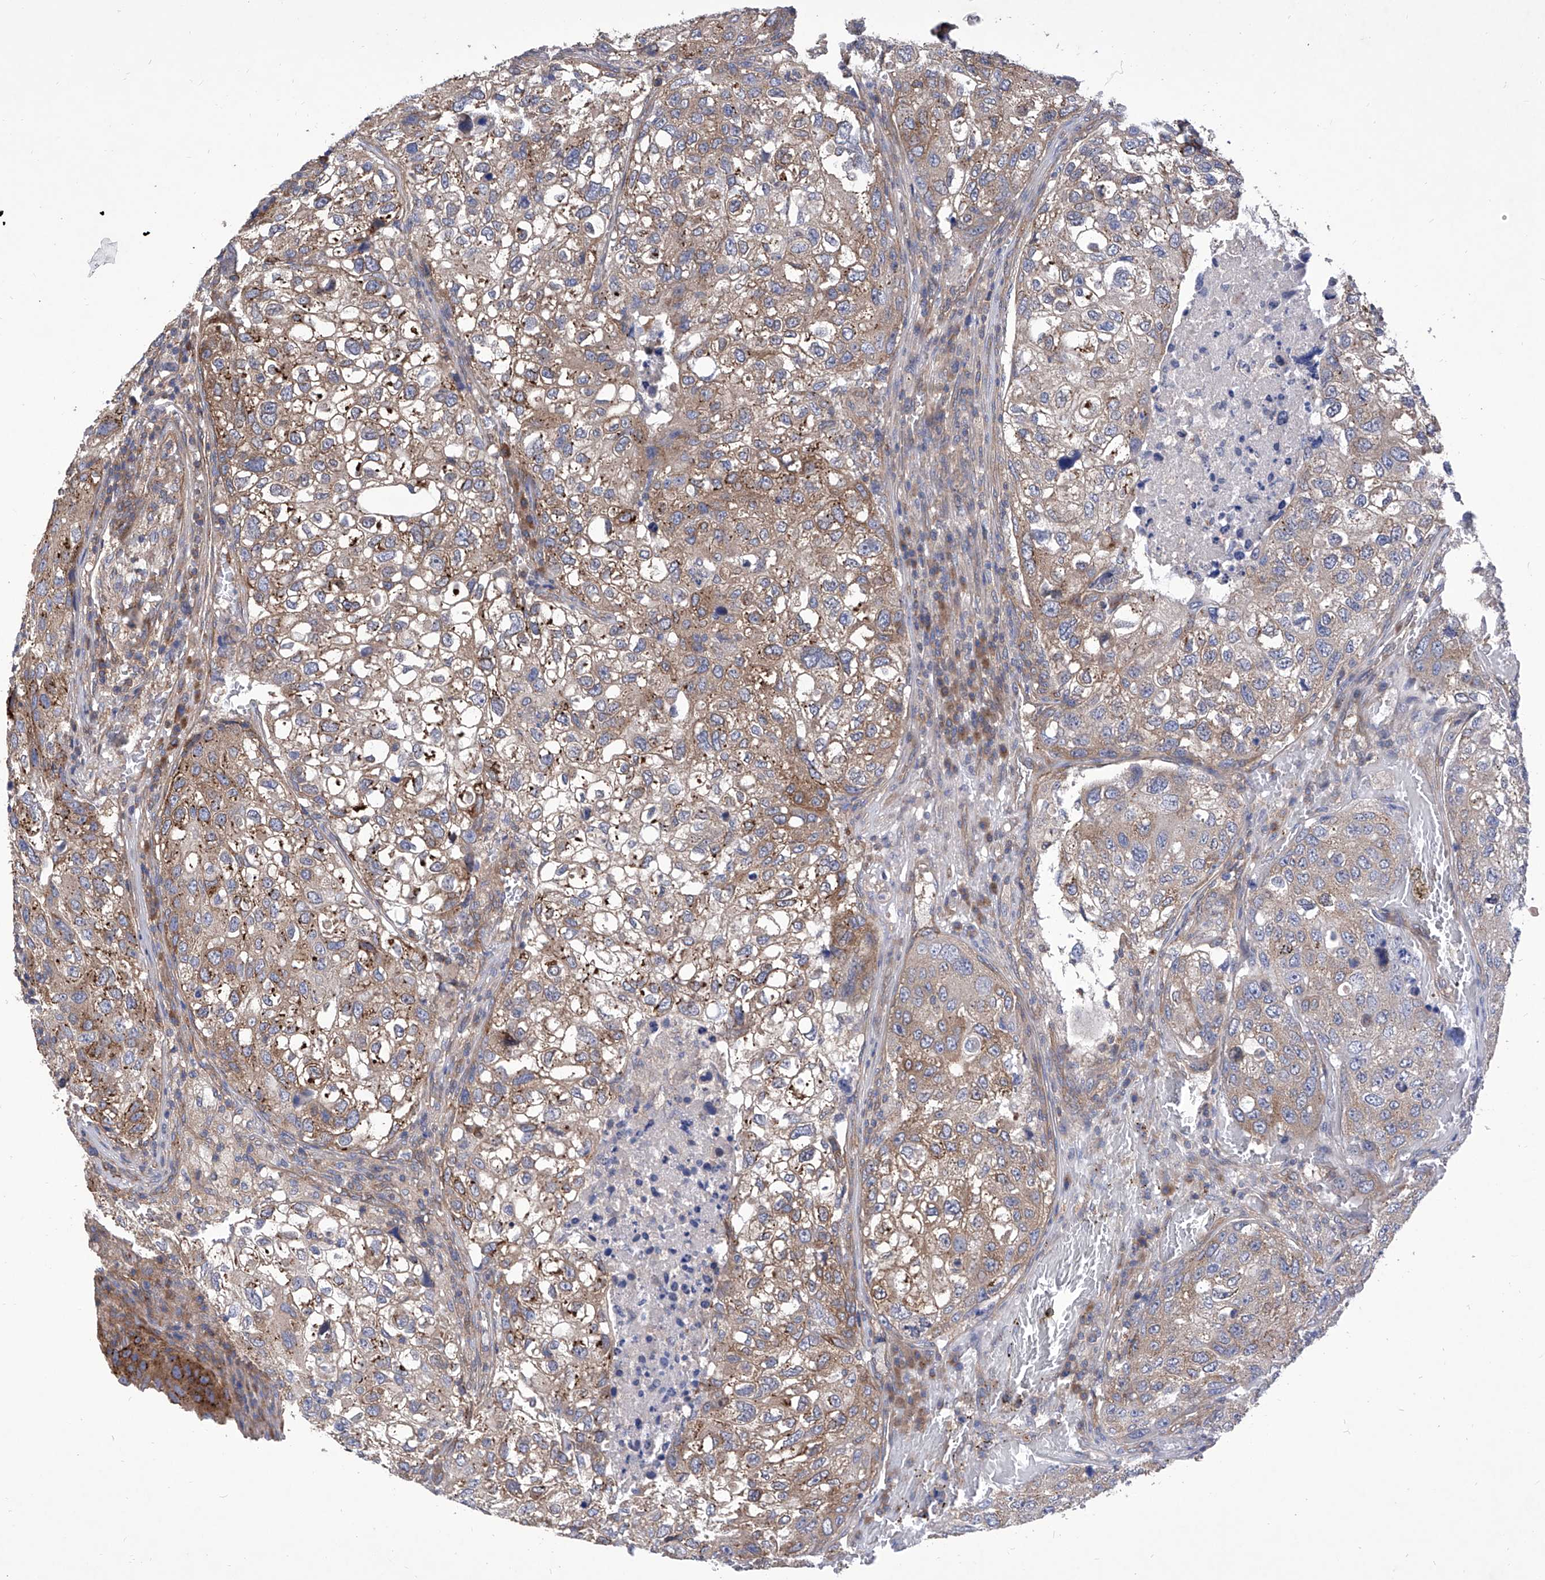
{"staining": {"intensity": "moderate", "quantity": "25%-75%", "location": "cytoplasmic/membranous"}, "tissue": "urothelial cancer", "cell_type": "Tumor cells", "image_type": "cancer", "snomed": [{"axis": "morphology", "description": "Urothelial carcinoma, High grade"}, {"axis": "topography", "description": "Lymph node"}, {"axis": "topography", "description": "Urinary bladder"}], "caption": "Immunohistochemistry (IHC) (DAB (3,3'-diaminobenzidine)) staining of human urothelial cancer shows moderate cytoplasmic/membranous protein expression in approximately 25%-75% of tumor cells.", "gene": "TJAP1", "patient": {"sex": "male", "age": 51}}